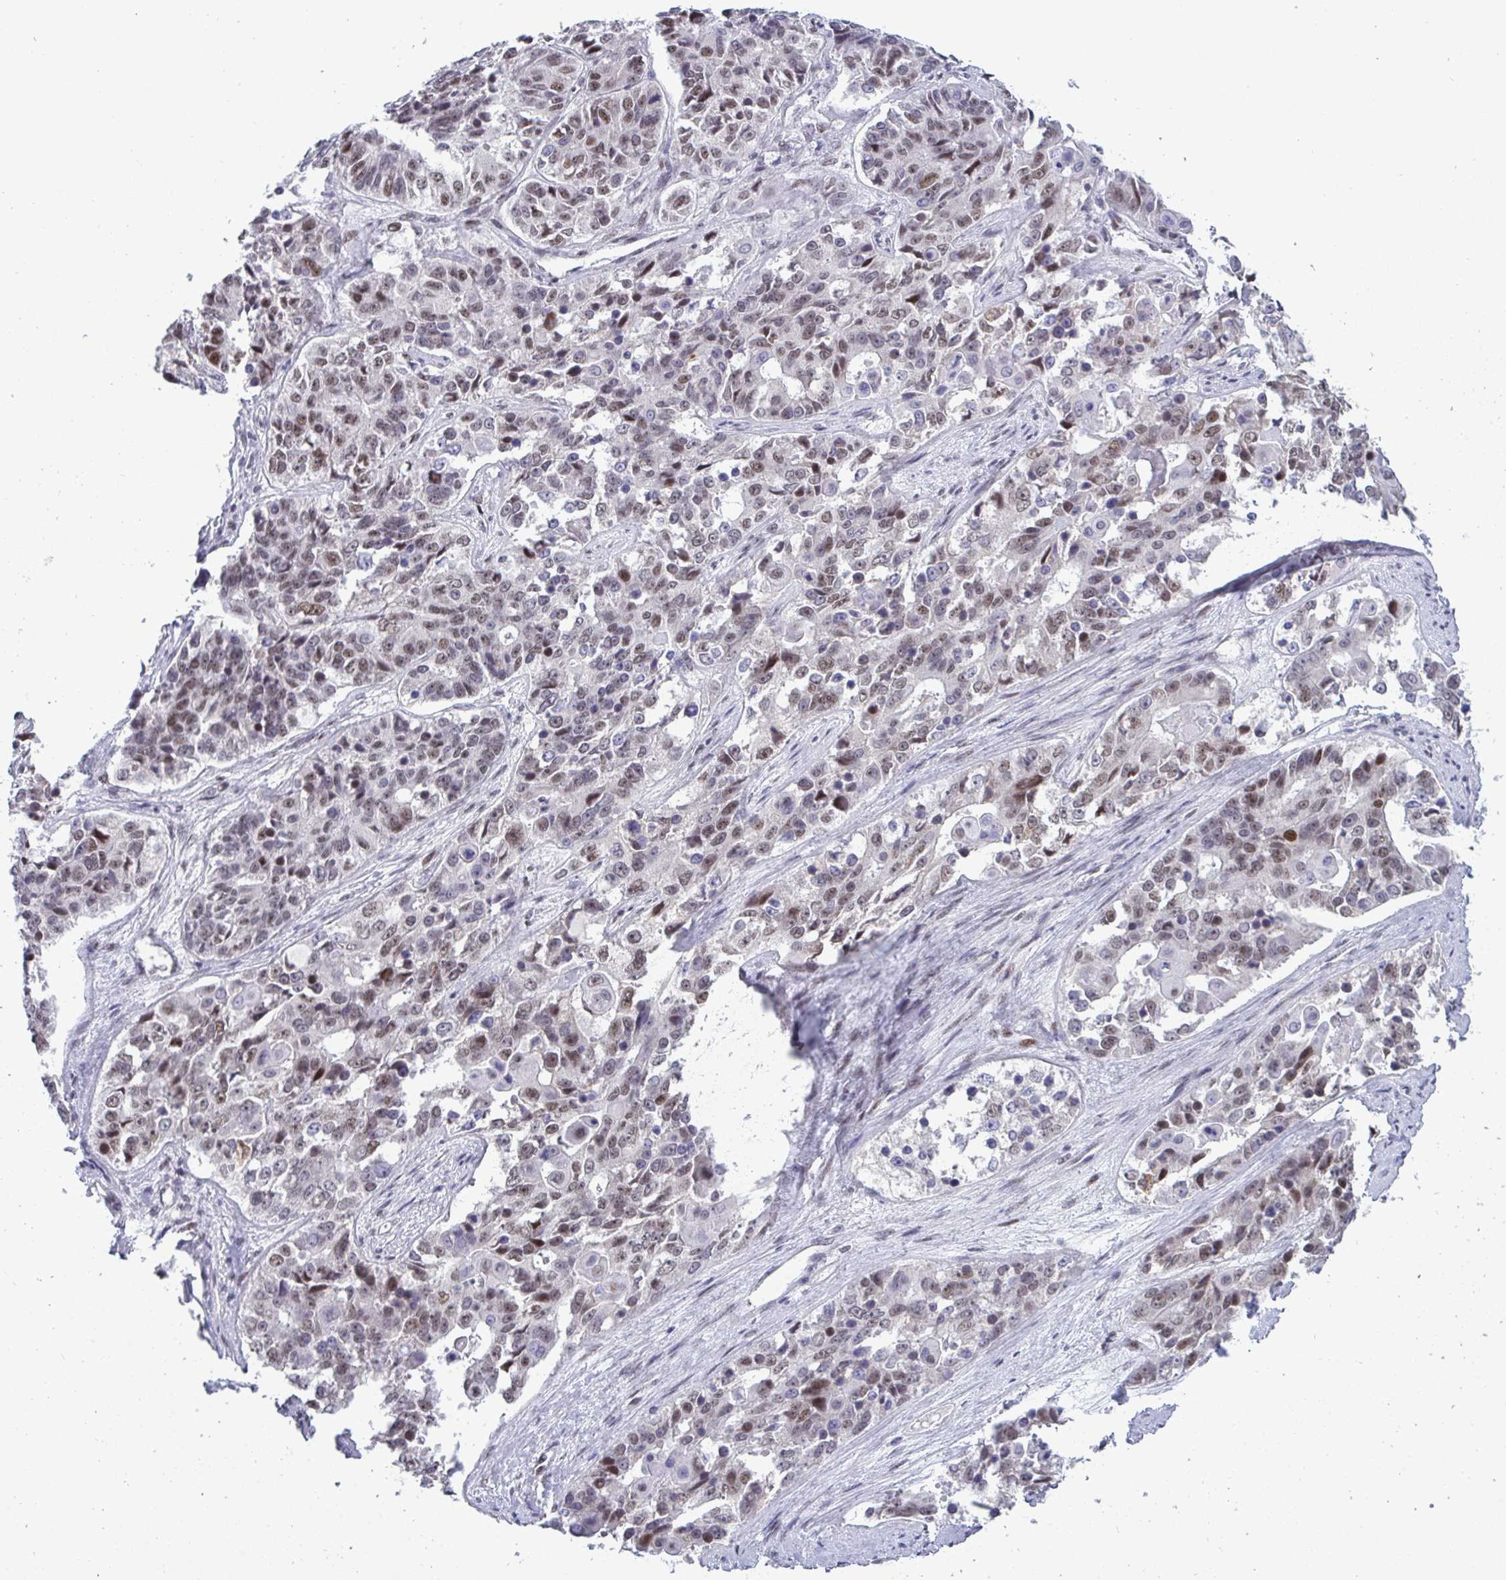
{"staining": {"intensity": "moderate", "quantity": "25%-75%", "location": "nuclear"}, "tissue": "ovarian cancer", "cell_type": "Tumor cells", "image_type": "cancer", "snomed": [{"axis": "morphology", "description": "Carcinoma, endometroid"}, {"axis": "topography", "description": "Ovary"}], "caption": "High-magnification brightfield microscopy of endometroid carcinoma (ovarian) stained with DAB (3,3'-diaminobenzidine) (brown) and counterstained with hematoxylin (blue). tumor cells exhibit moderate nuclear staining is identified in about25%-75% of cells. (Brightfield microscopy of DAB IHC at high magnification).", "gene": "WBP11", "patient": {"sex": "female", "age": 51}}